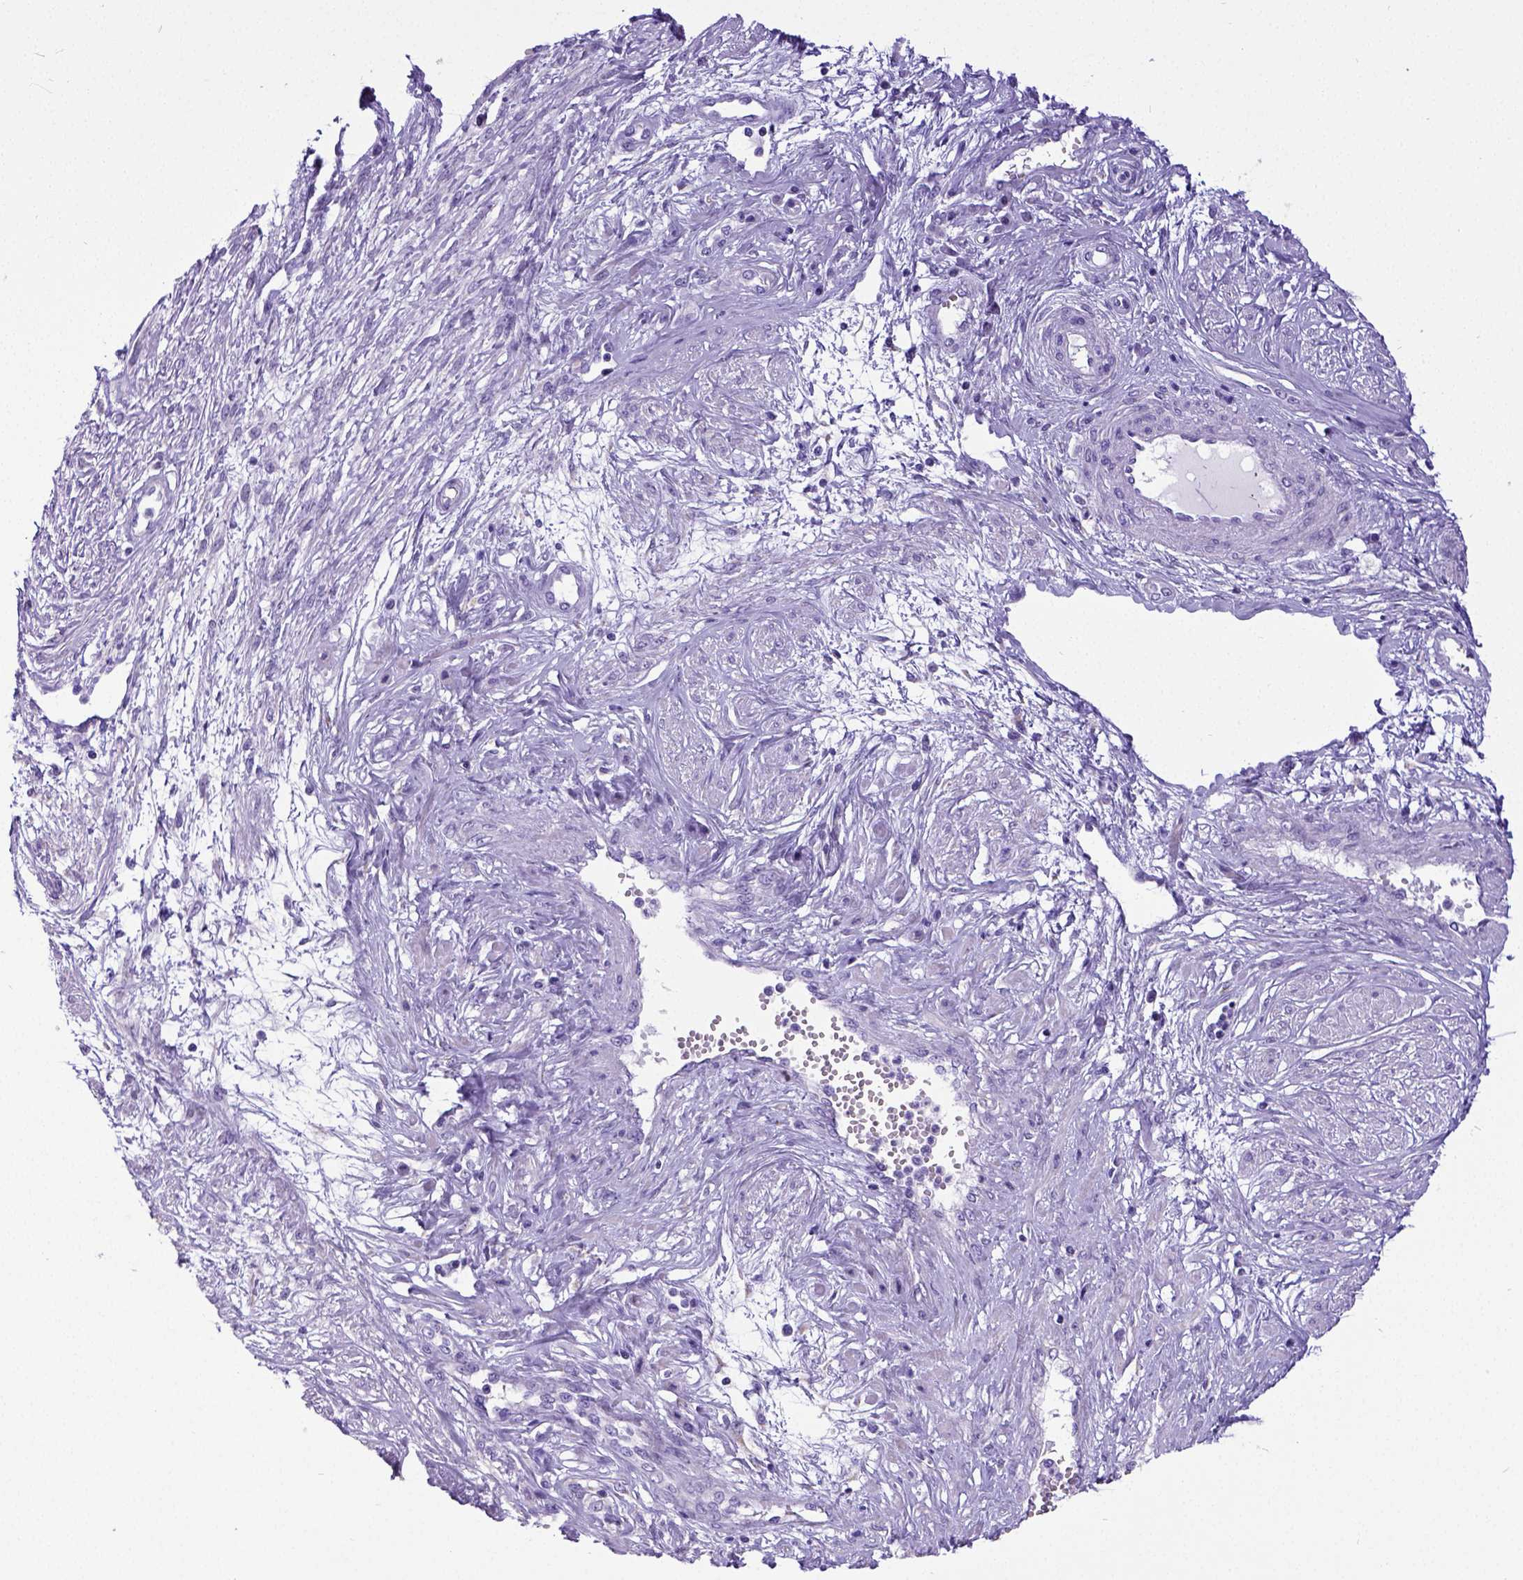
{"staining": {"intensity": "negative", "quantity": "none", "location": "none"}, "tissue": "cervical cancer", "cell_type": "Tumor cells", "image_type": "cancer", "snomed": [{"axis": "morphology", "description": "Squamous cell carcinoma, NOS"}, {"axis": "topography", "description": "Cervix"}], "caption": "A histopathology image of human cervical cancer (squamous cell carcinoma) is negative for staining in tumor cells.", "gene": "SATB2", "patient": {"sex": "female", "age": 34}}